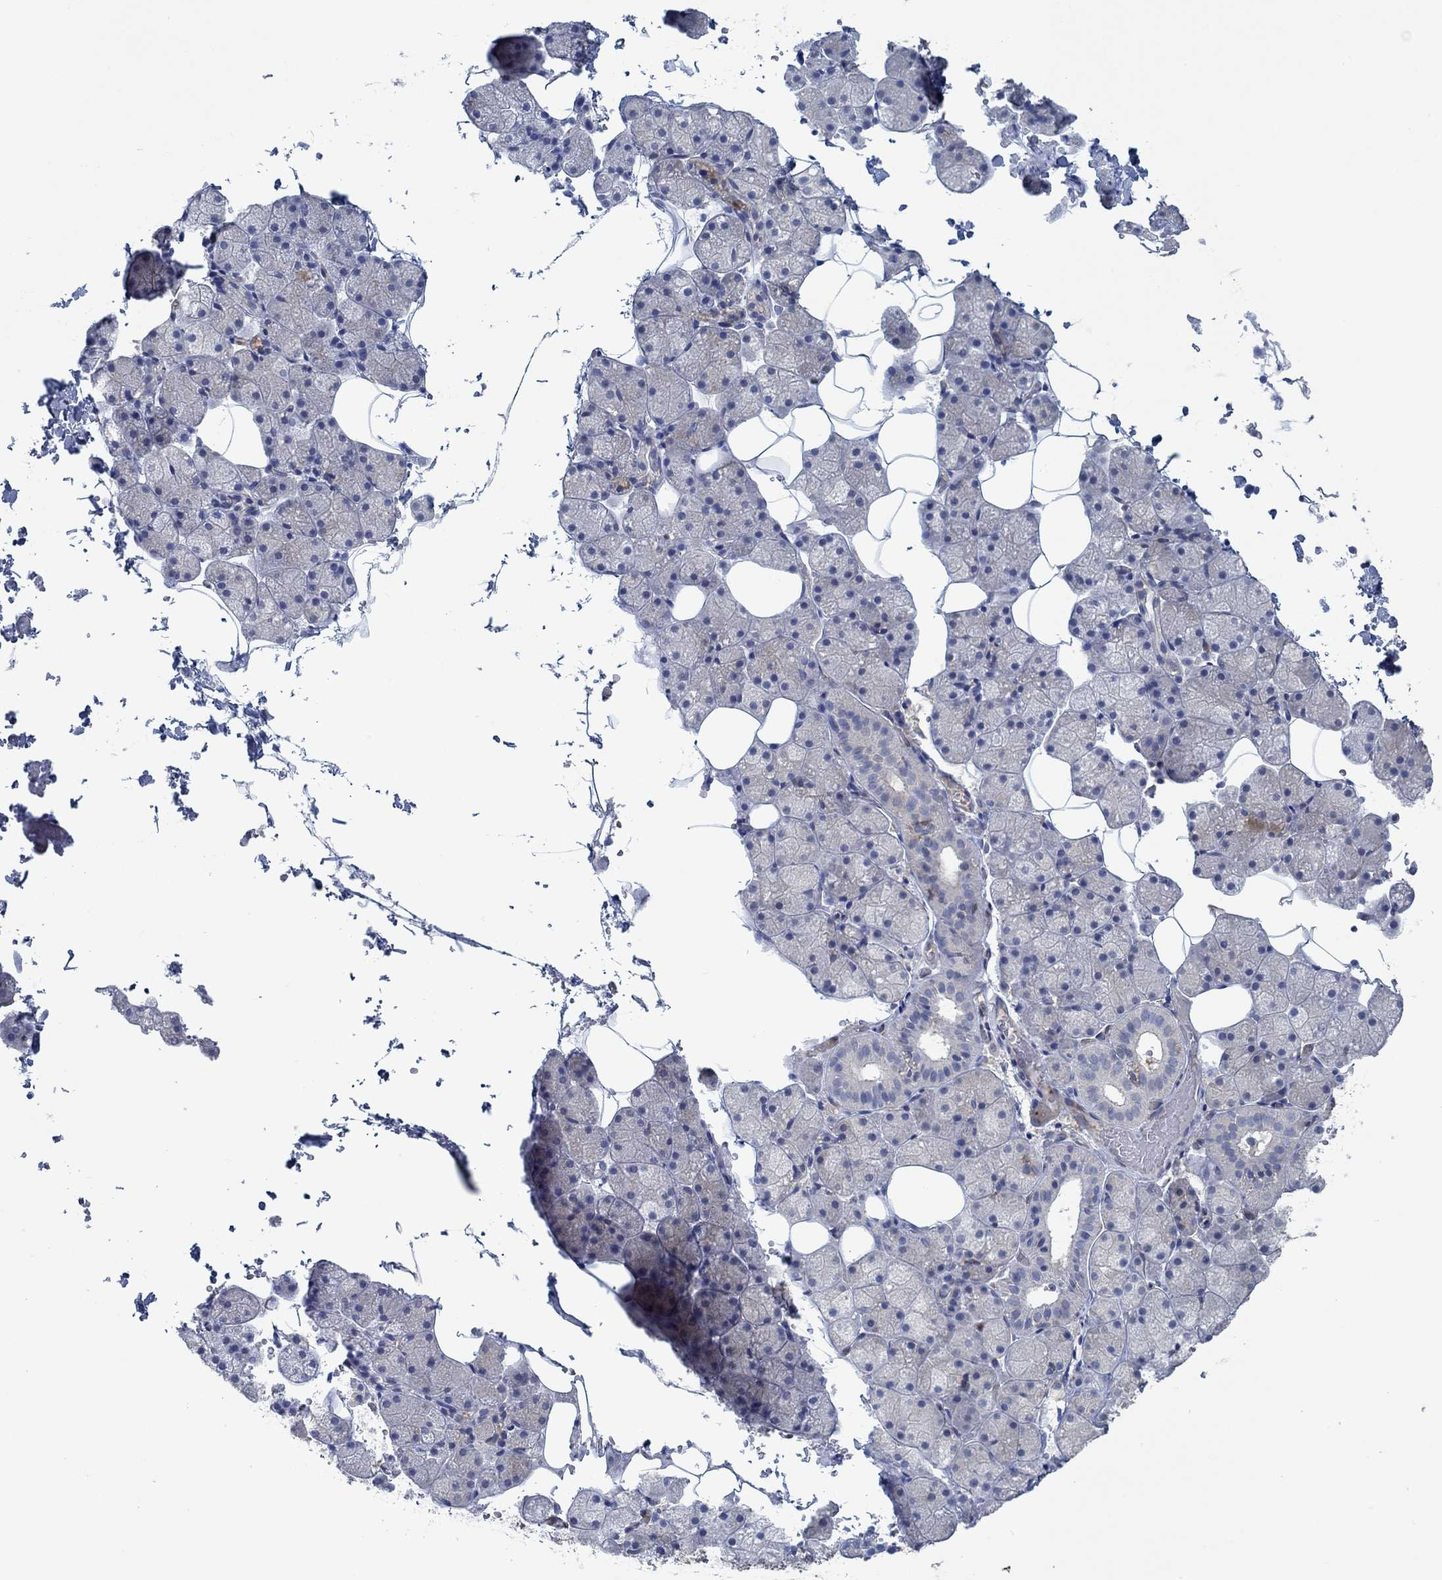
{"staining": {"intensity": "negative", "quantity": "none", "location": "none"}, "tissue": "salivary gland", "cell_type": "Glandular cells", "image_type": "normal", "snomed": [{"axis": "morphology", "description": "Normal tissue, NOS"}, {"axis": "topography", "description": "Salivary gland"}], "caption": "IHC of benign human salivary gland exhibits no expression in glandular cells. Nuclei are stained in blue.", "gene": "MTHFR", "patient": {"sex": "male", "age": 38}}